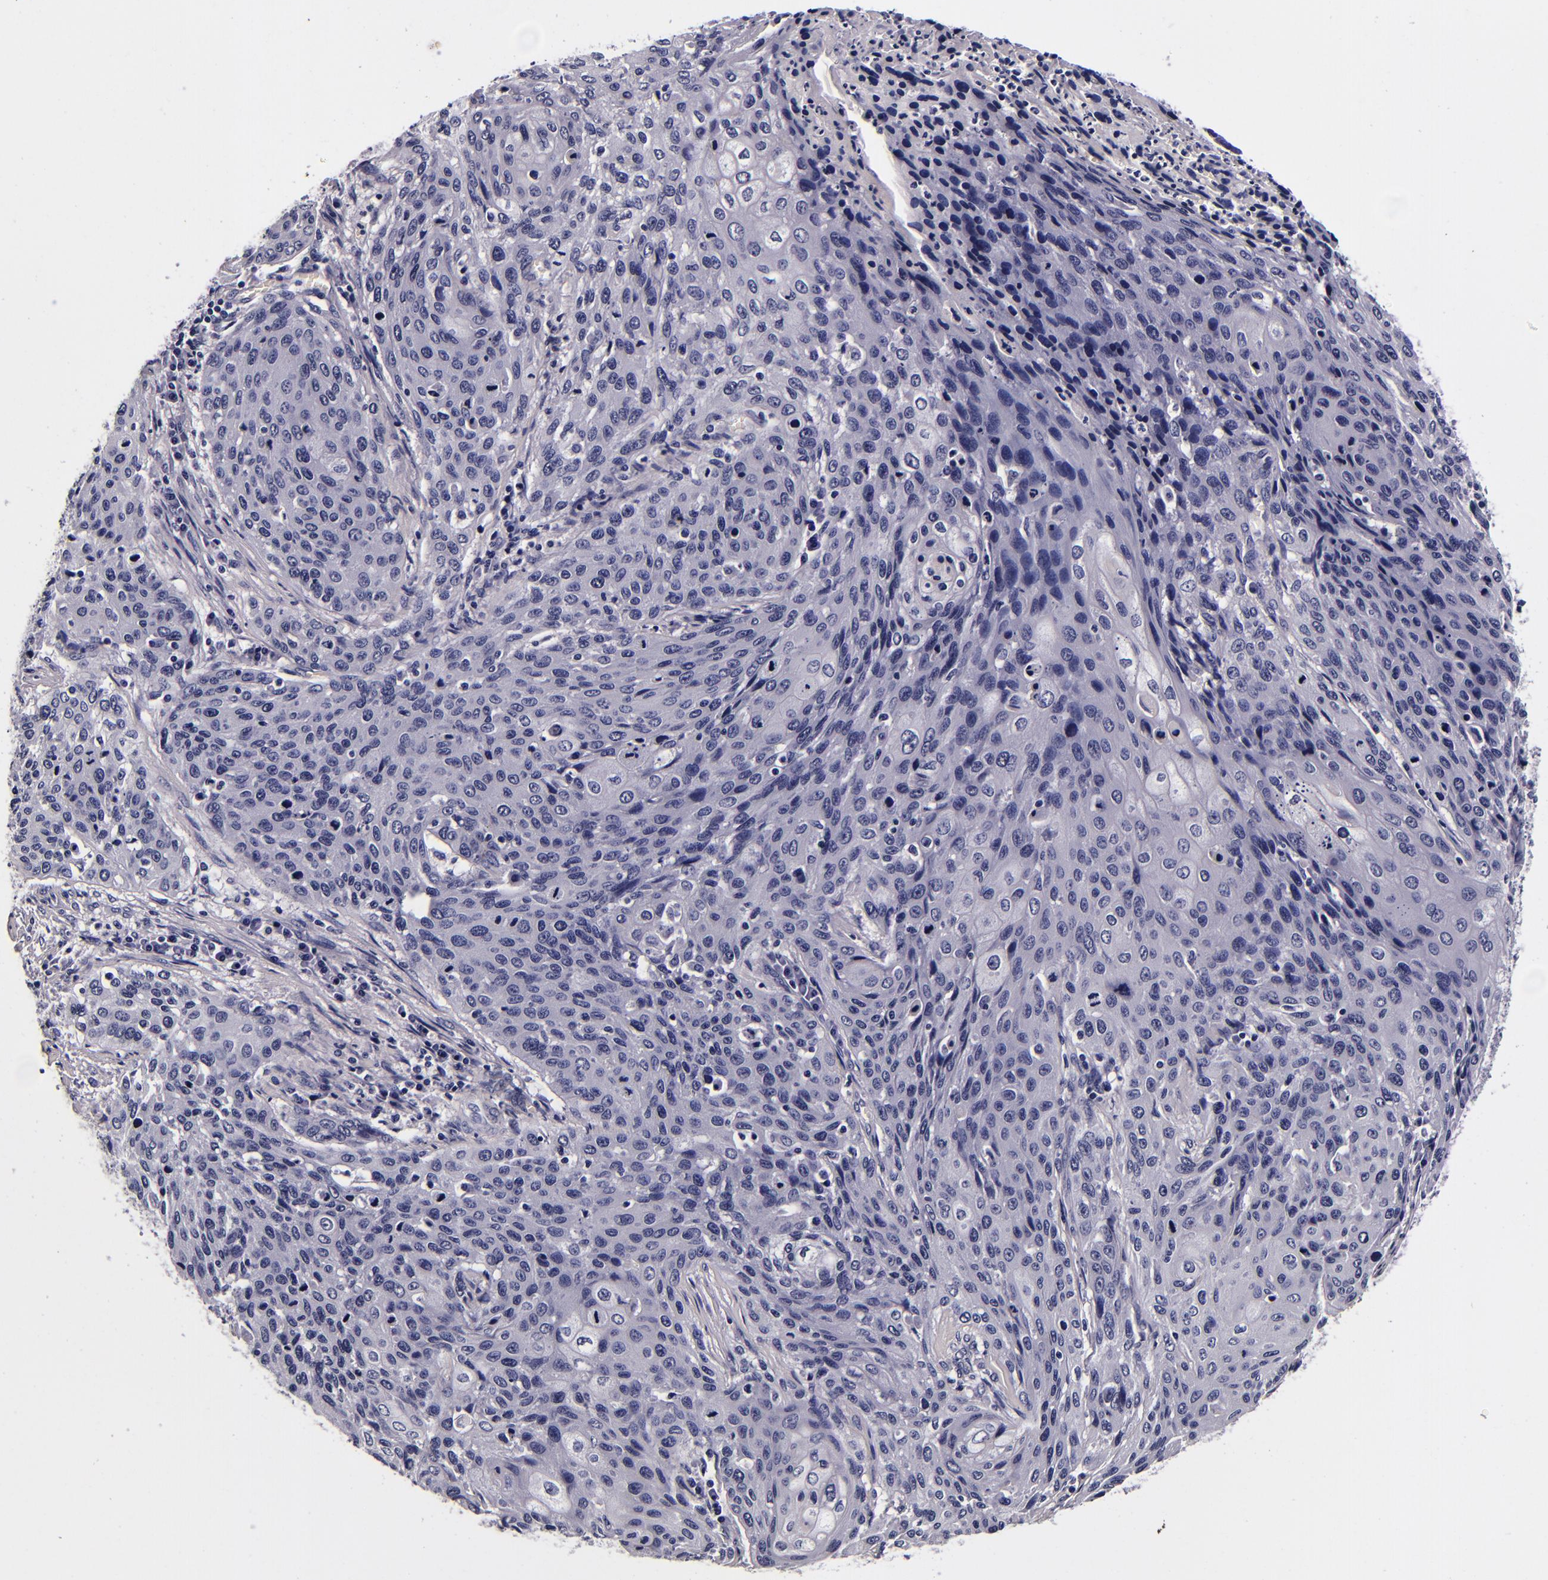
{"staining": {"intensity": "negative", "quantity": "none", "location": "none"}, "tissue": "cervical cancer", "cell_type": "Tumor cells", "image_type": "cancer", "snomed": [{"axis": "morphology", "description": "Squamous cell carcinoma, NOS"}, {"axis": "topography", "description": "Cervix"}], "caption": "Immunohistochemistry (IHC) image of human cervical cancer (squamous cell carcinoma) stained for a protein (brown), which displays no expression in tumor cells. Nuclei are stained in blue.", "gene": "FBN1", "patient": {"sex": "female", "age": 32}}